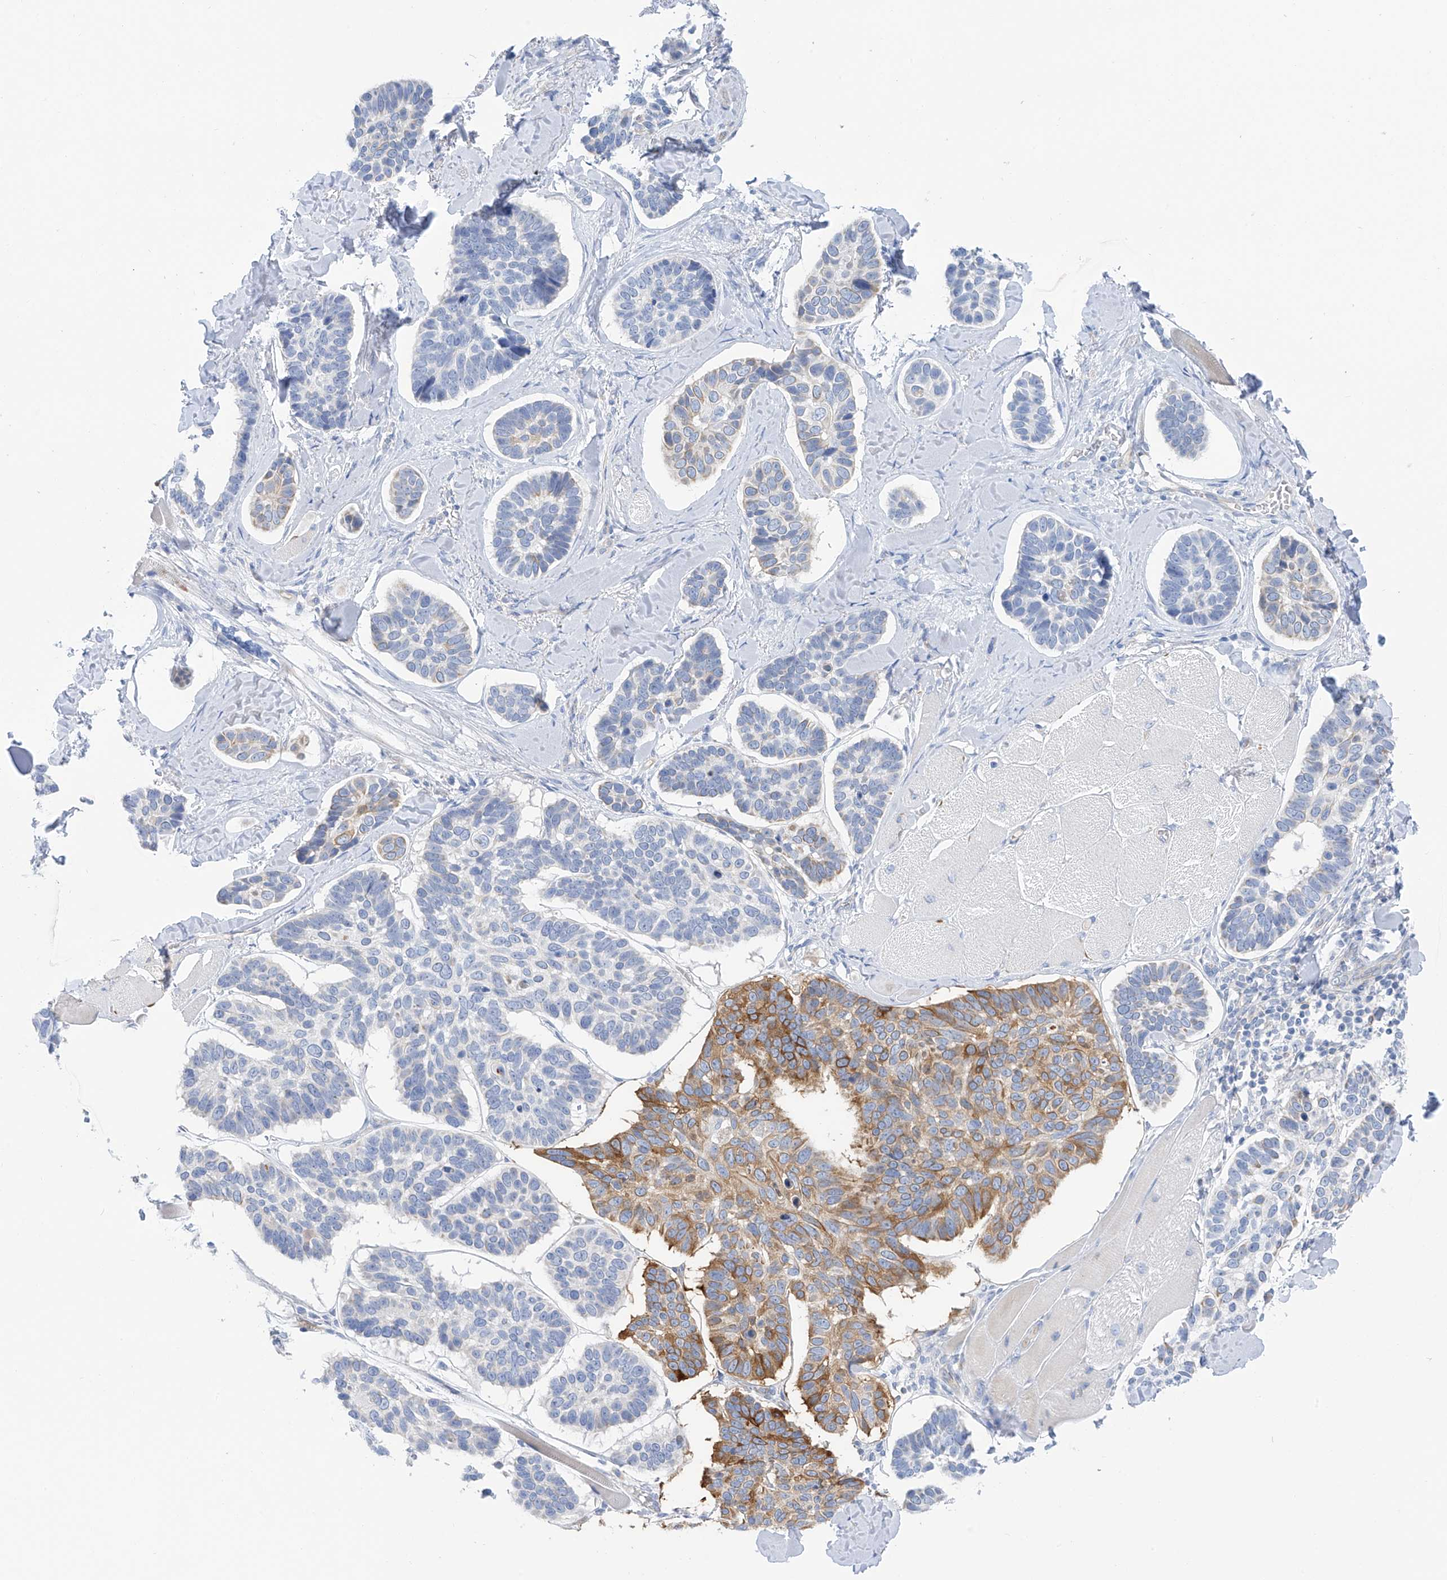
{"staining": {"intensity": "moderate", "quantity": "<25%", "location": "cytoplasmic/membranous"}, "tissue": "skin cancer", "cell_type": "Tumor cells", "image_type": "cancer", "snomed": [{"axis": "morphology", "description": "Basal cell carcinoma"}, {"axis": "topography", "description": "Skin"}], "caption": "The photomicrograph shows immunohistochemical staining of skin basal cell carcinoma. There is moderate cytoplasmic/membranous positivity is present in about <25% of tumor cells.", "gene": "PIK3C2B", "patient": {"sex": "male", "age": 62}}